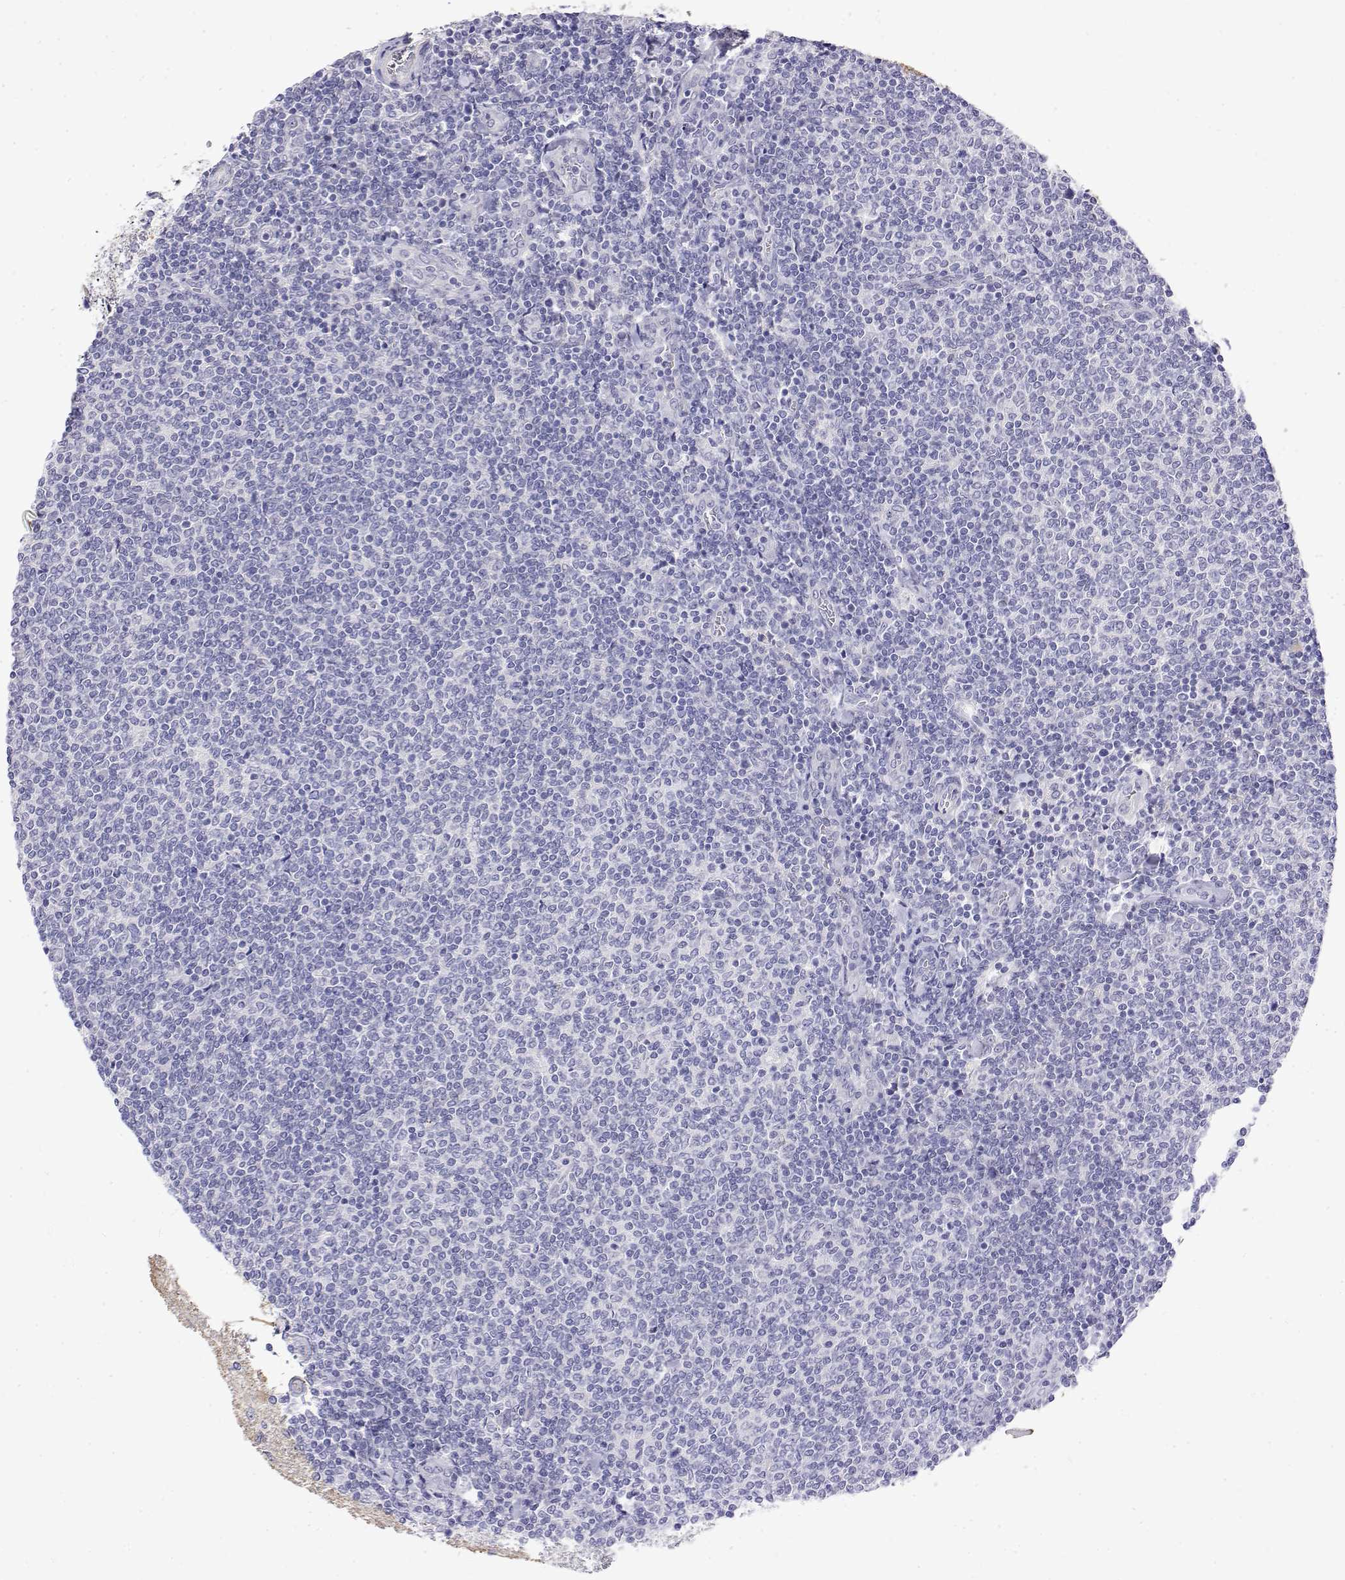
{"staining": {"intensity": "negative", "quantity": "none", "location": "none"}, "tissue": "lymphoma", "cell_type": "Tumor cells", "image_type": "cancer", "snomed": [{"axis": "morphology", "description": "Malignant lymphoma, non-Hodgkin's type, Low grade"}, {"axis": "topography", "description": "Lymph node"}], "caption": "Histopathology image shows no significant protein expression in tumor cells of lymphoma.", "gene": "LY6D", "patient": {"sex": "male", "age": 52}}